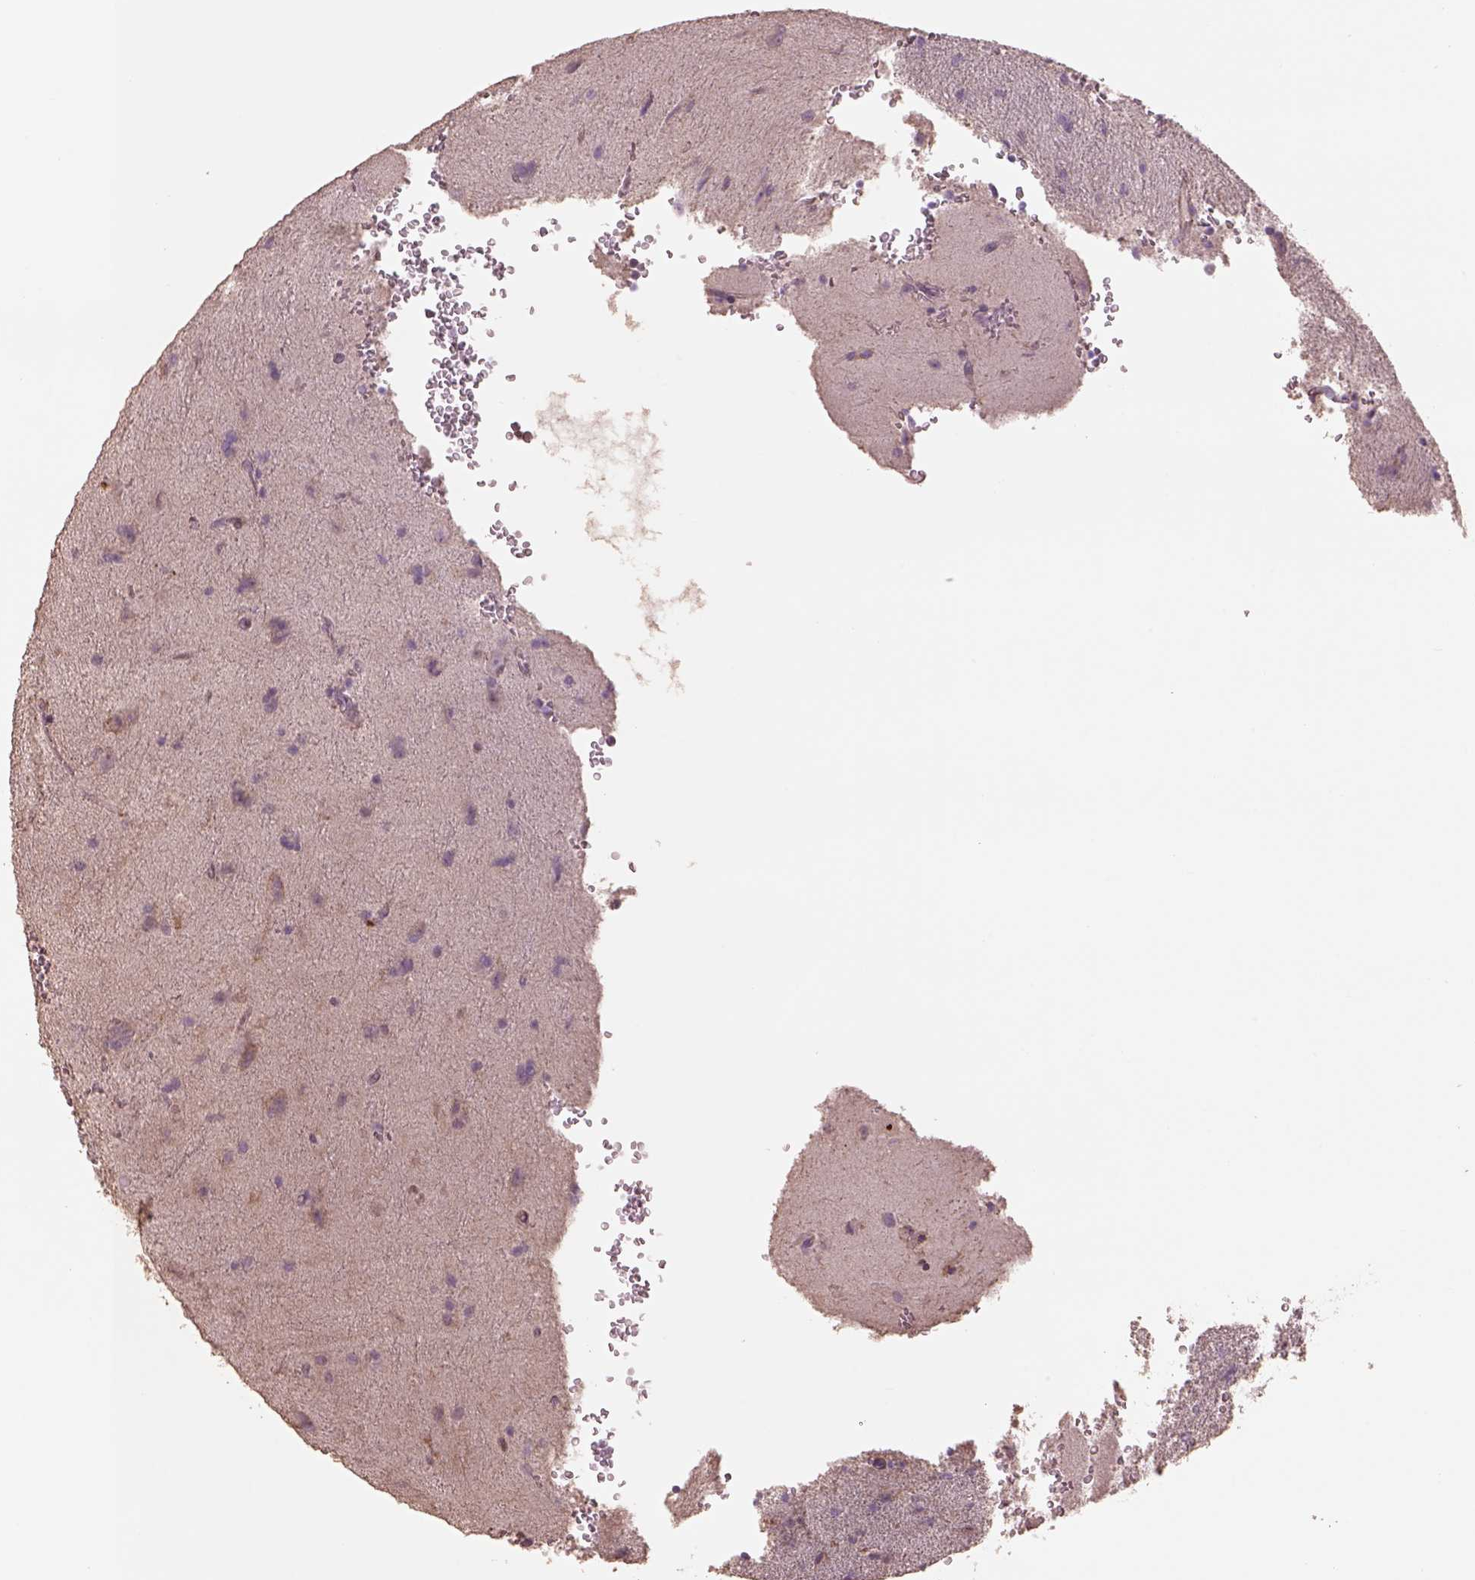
{"staining": {"intensity": "negative", "quantity": "none", "location": "none"}, "tissue": "glioma", "cell_type": "Tumor cells", "image_type": "cancer", "snomed": [{"axis": "morphology", "description": "Glioma, malignant, Low grade"}, {"axis": "topography", "description": "Brain"}], "caption": "Tumor cells are negative for protein expression in human glioma.", "gene": "LIN7A", "patient": {"sex": "male", "age": 58}}